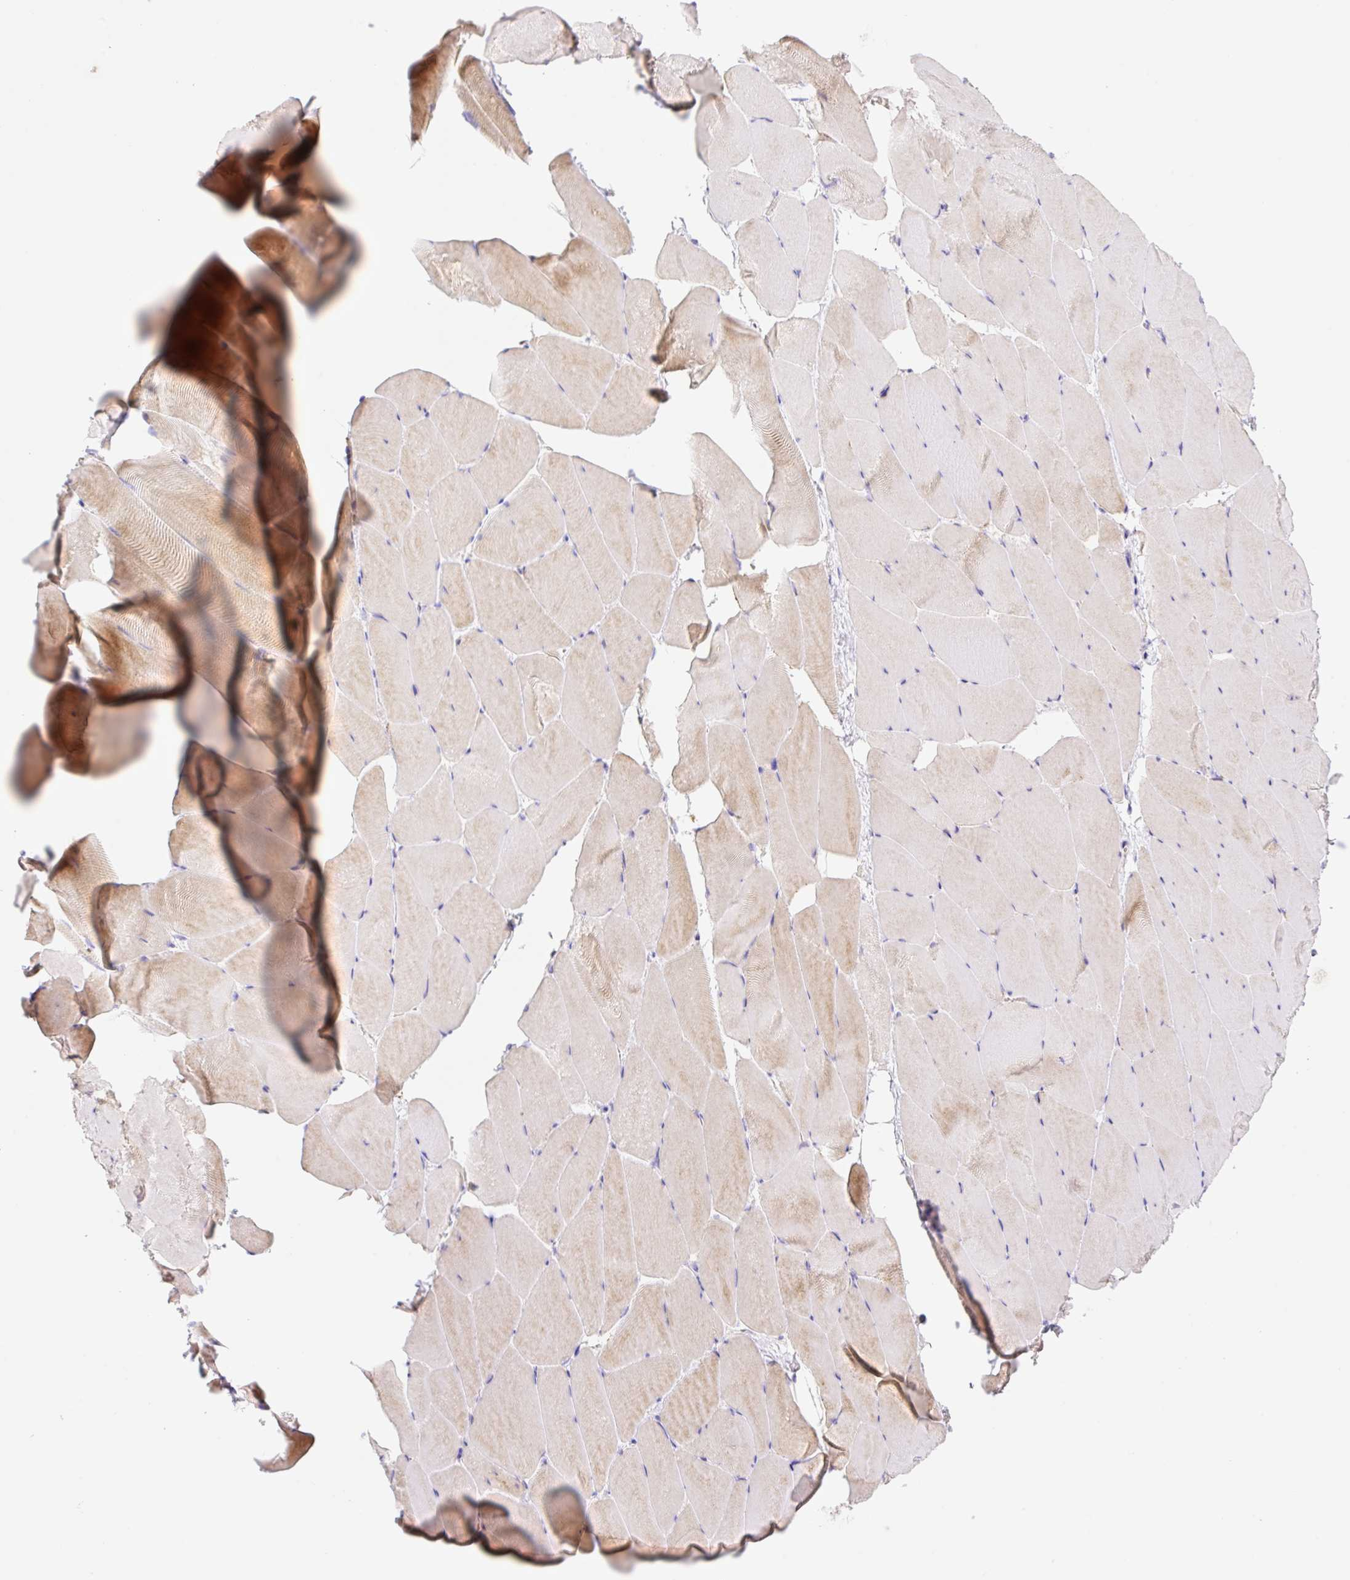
{"staining": {"intensity": "moderate", "quantity": "25%-75%", "location": "cytoplasmic/membranous"}, "tissue": "skeletal muscle", "cell_type": "Myocytes", "image_type": "normal", "snomed": [{"axis": "morphology", "description": "Normal tissue, NOS"}, {"axis": "topography", "description": "Skeletal muscle"}], "caption": "Skeletal muscle stained for a protein (brown) exhibits moderate cytoplasmic/membranous positive expression in approximately 25%-75% of myocytes.", "gene": "ETNK2", "patient": {"sex": "female", "age": 64}}